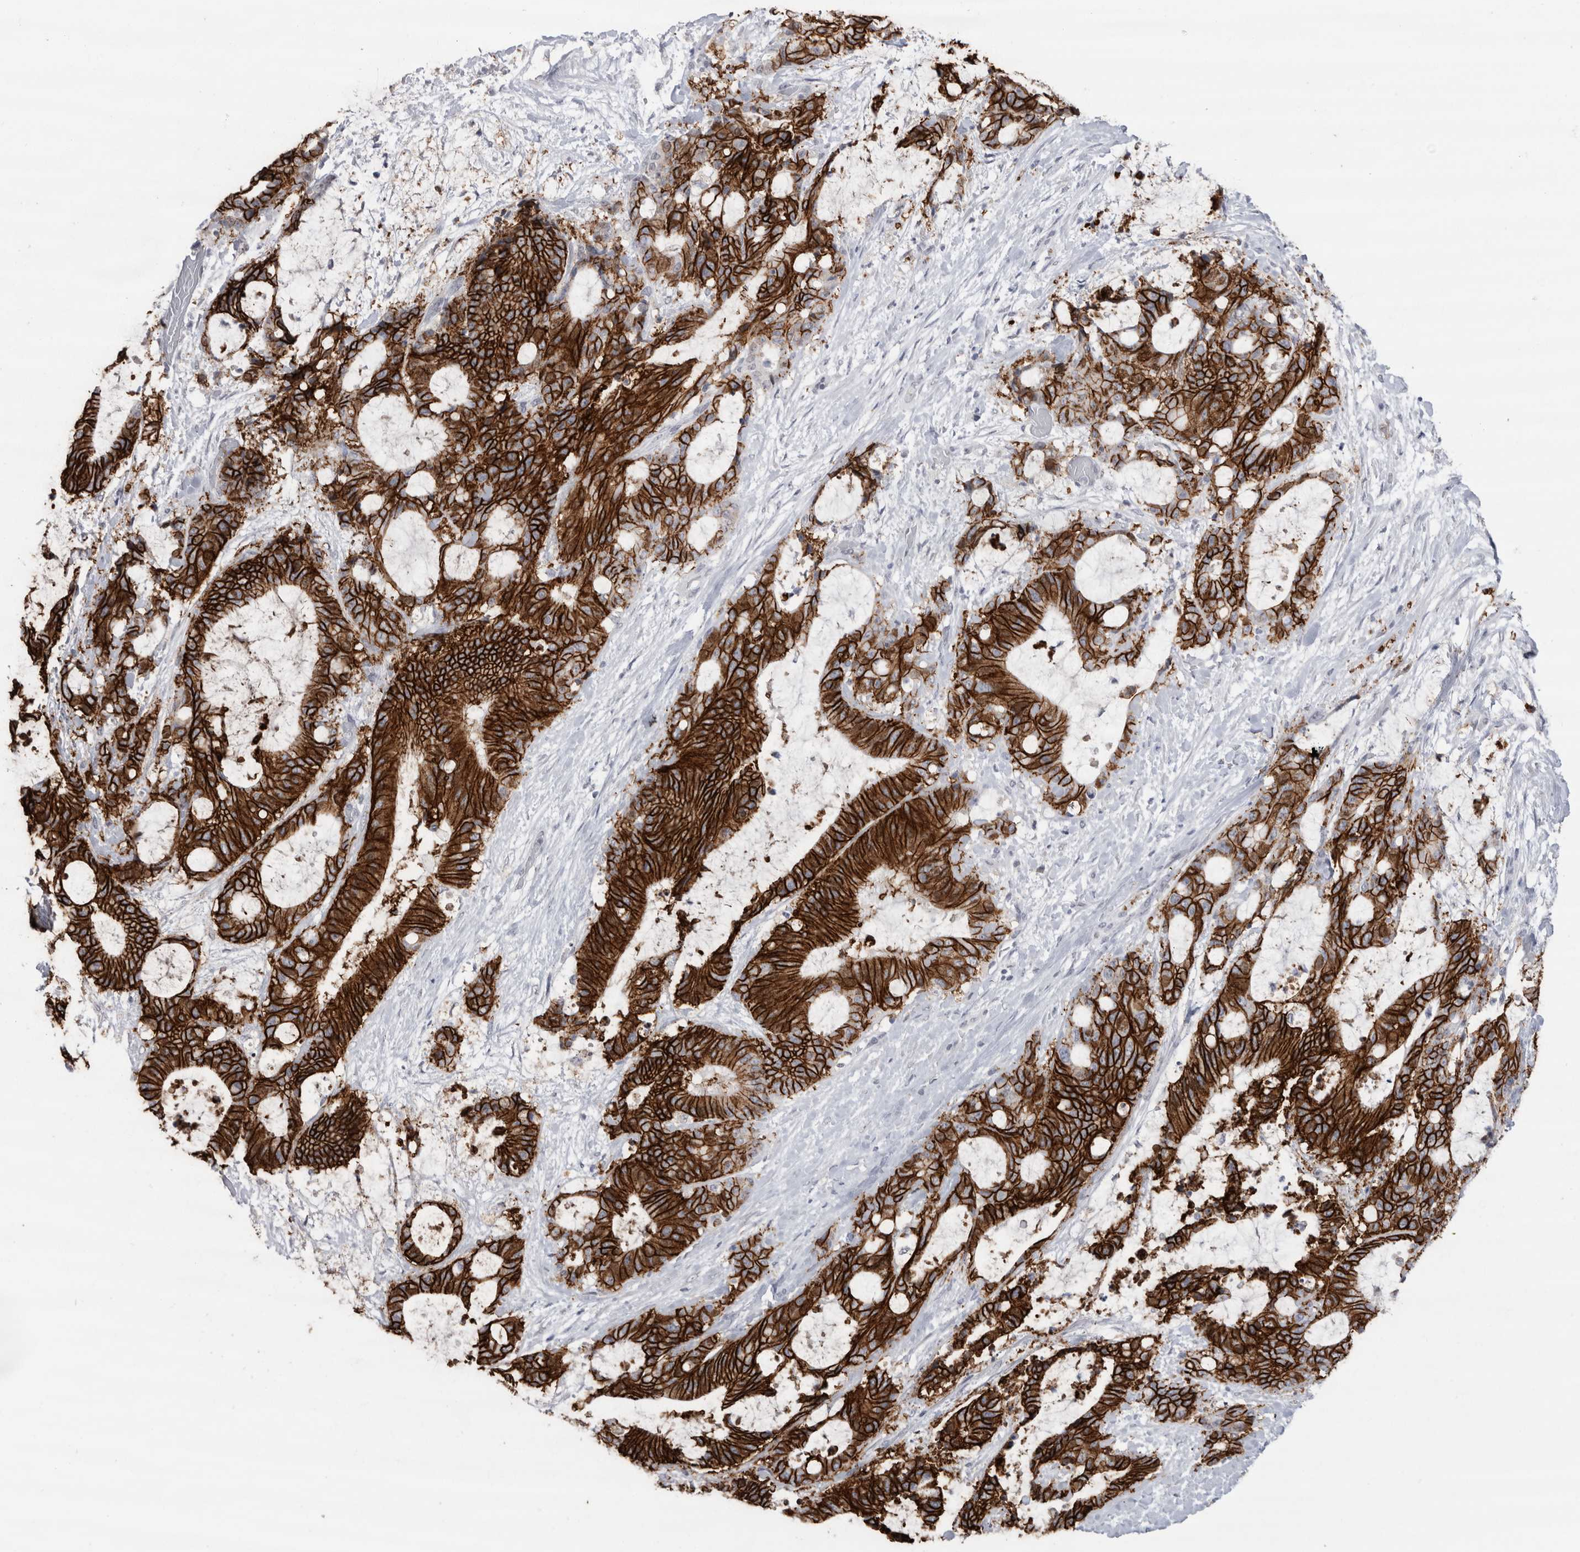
{"staining": {"intensity": "strong", "quantity": ">75%", "location": "cytoplasmic/membranous"}, "tissue": "liver cancer", "cell_type": "Tumor cells", "image_type": "cancer", "snomed": [{"axis": "morphology", "description": "Cholangiocarcinoma"}, {"axis": "topography", "description": "Liver"}], "caption": "Liver cancer stained with DAB (3,3'-diaminobenzidine) immunohistochemistry exhibits high levels of strong cytoplasmic/membranous staining in about >75% of tumor cells.", "gene": "CDH17", "patient": {"sex": "female", "age": 73}}